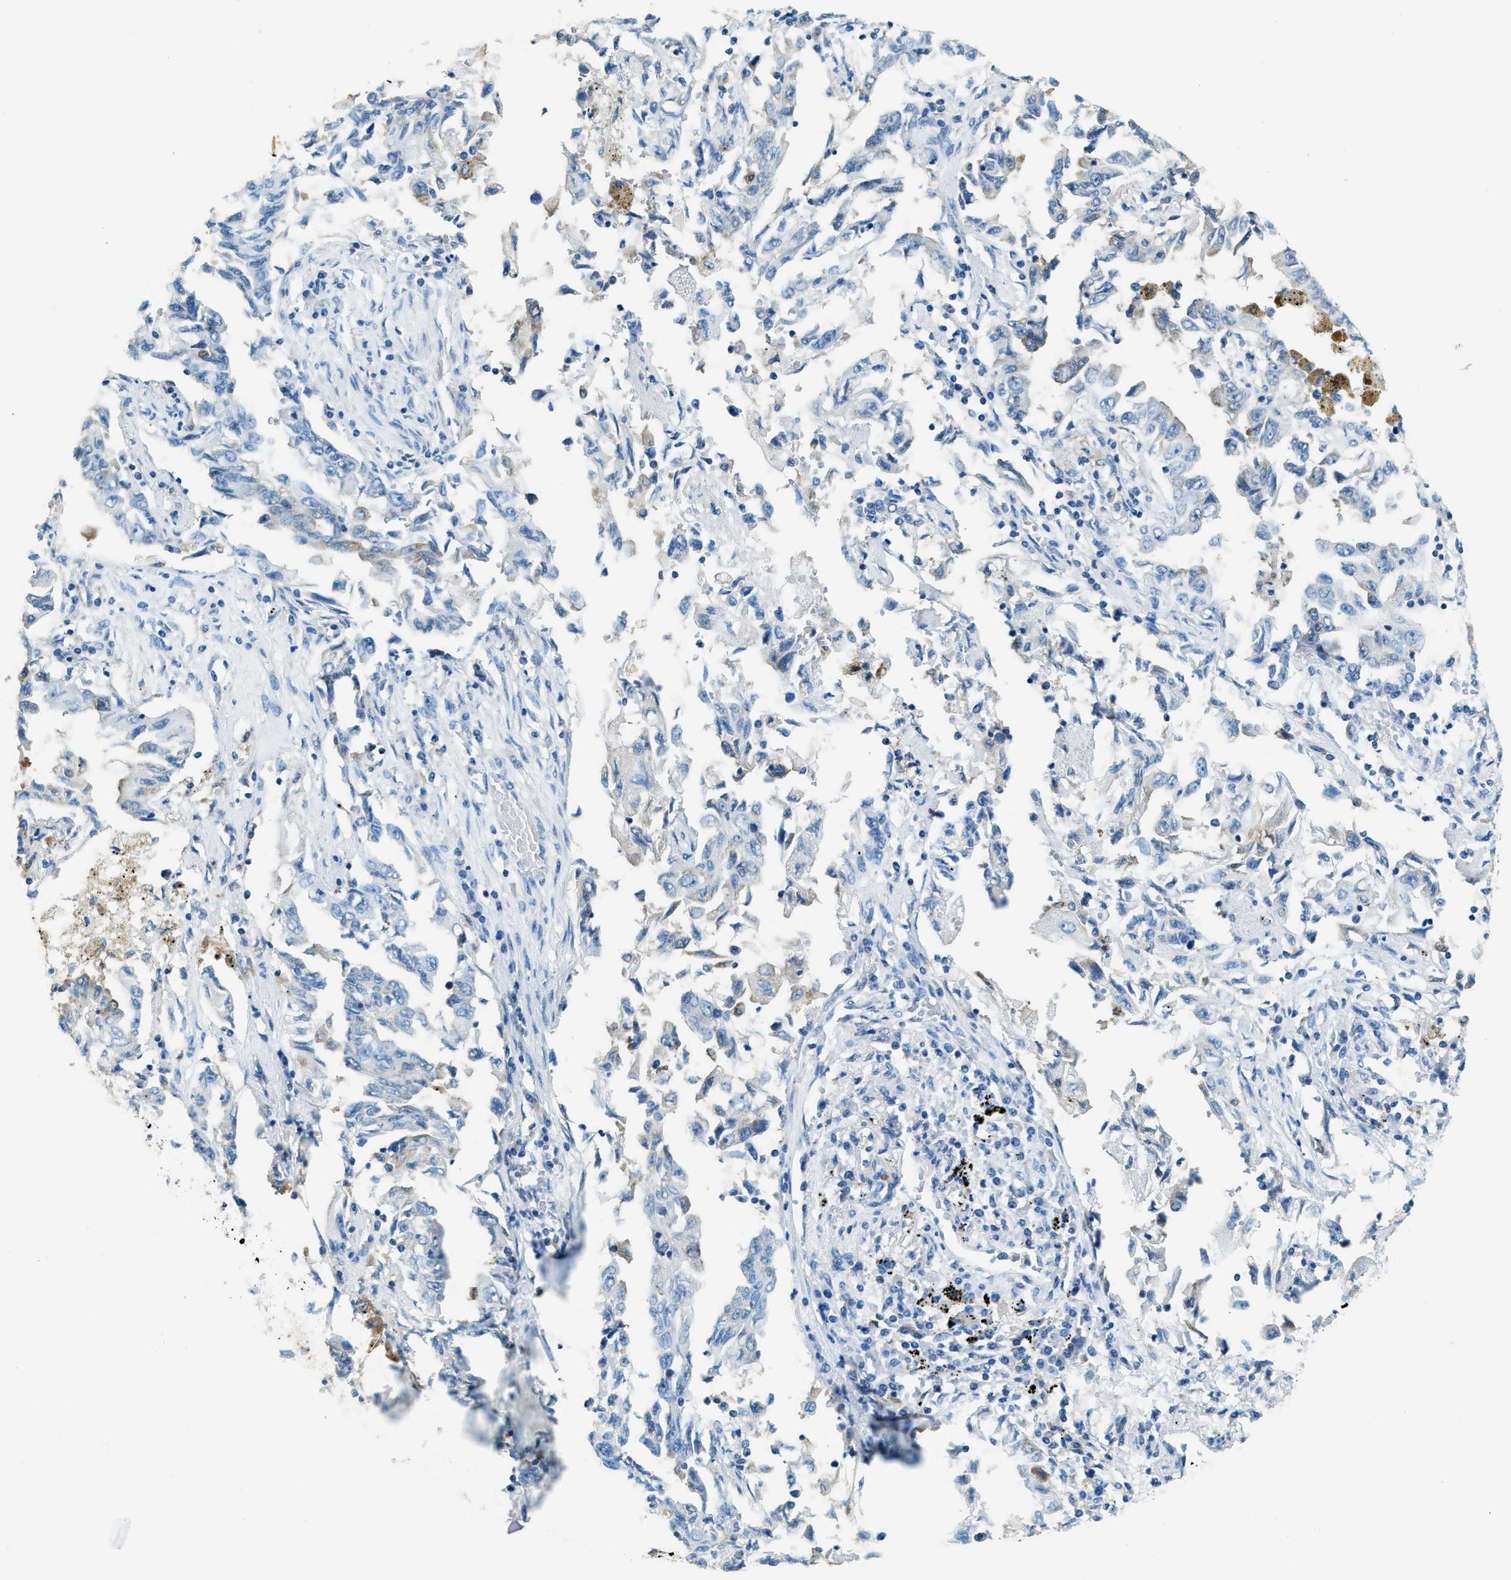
{"staining": {"intensity": "weak", "quantity": "<25%", "location": "cytoplasmic/membranous"}, "tissue": "lung cancer", "cell_type": "Tumor cells", "image_type": "cancer", "snomed": [{"axis": "morphology", "description": "Adenocarcinoma, NOS"}, {"axis": "topography", "description": "Lung"}], "caption": "The immunohistochemistry histopathology image has no significant staining in tumor cells of lung cancer tissue.", "gene": "MATCAP2", "patient": {"sex": "female", "age": 51}}